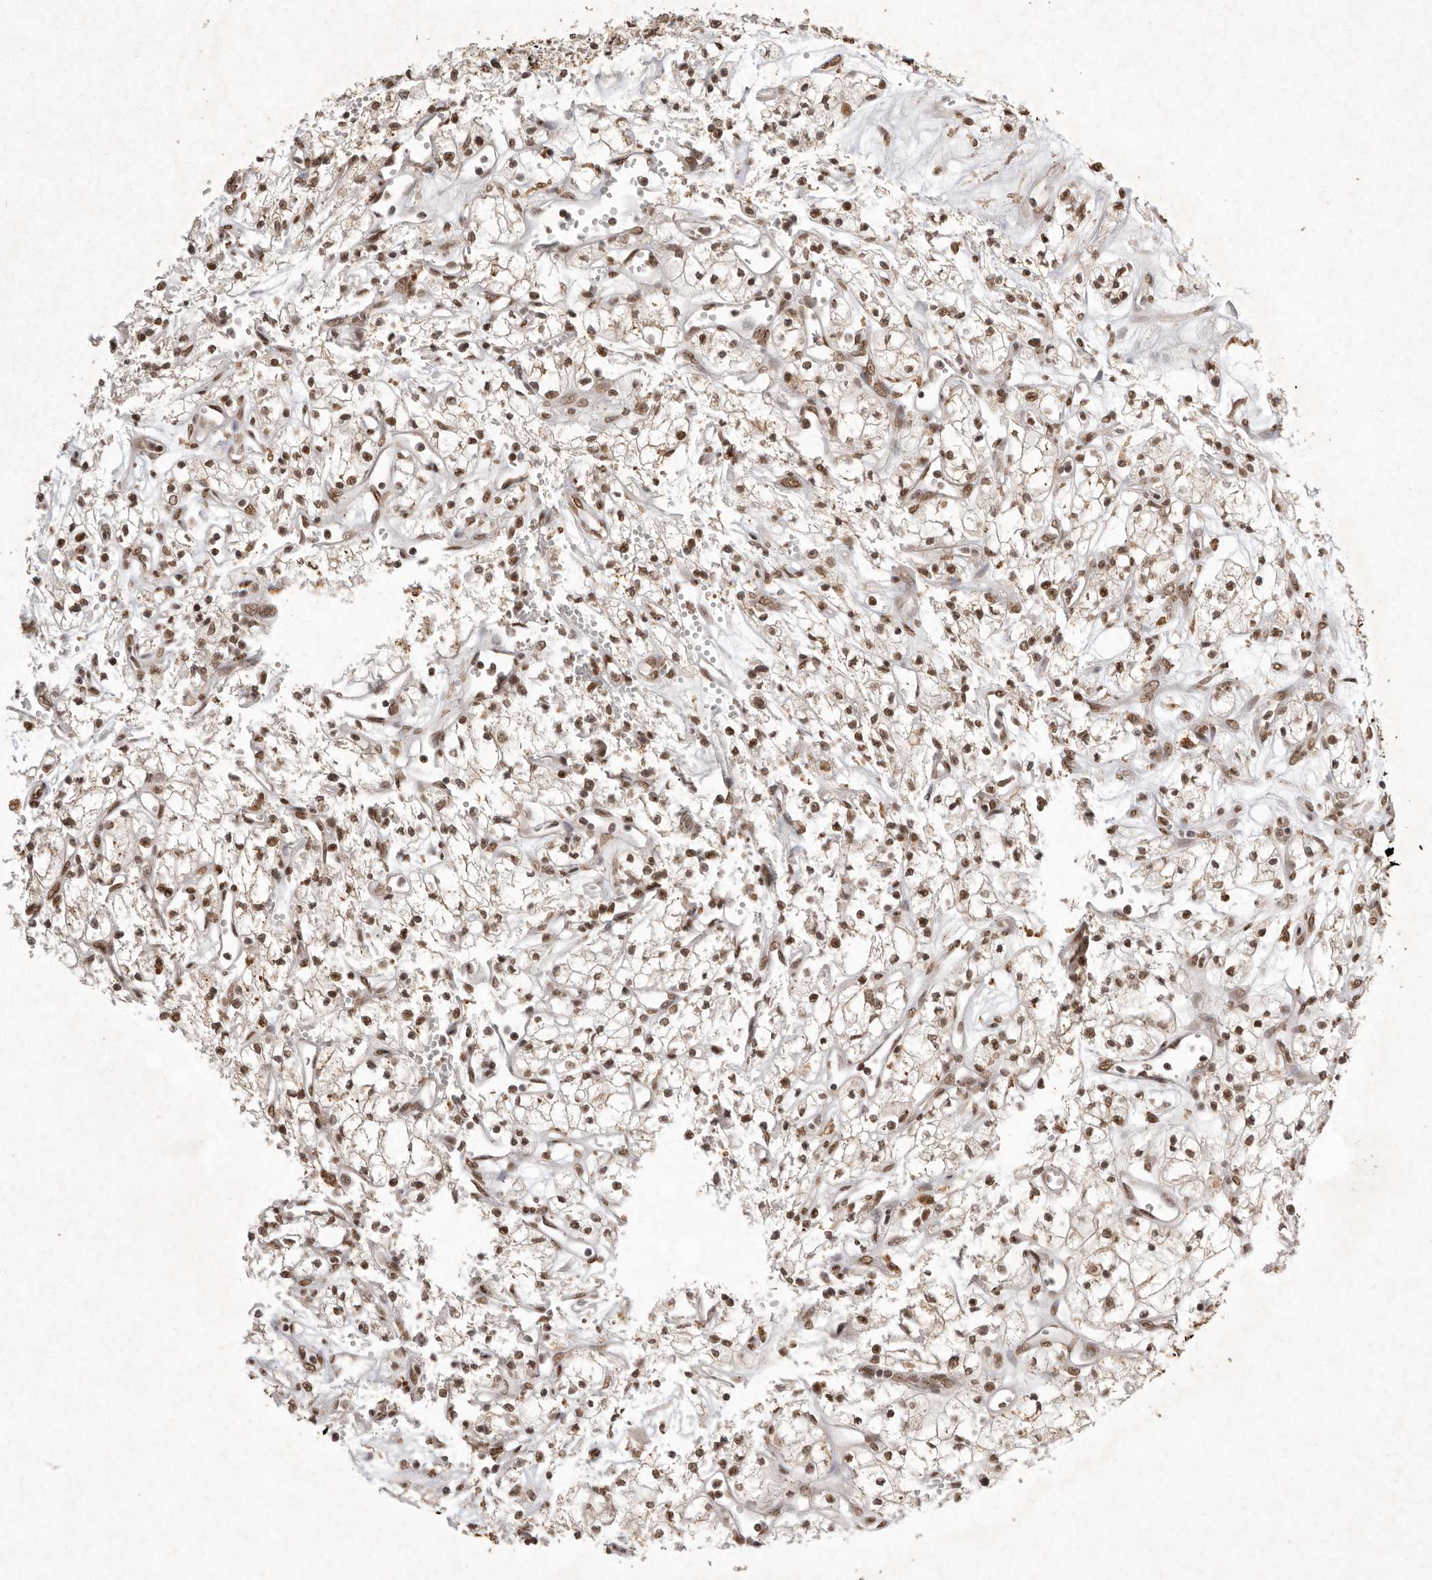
{"staining": {"intensity": "moderate", "quantity": ">75%", "location": "nuclear"}, "tissue": "renal cancer", "cell_type": "Tumor cells", "image_type": "cancer", "snomed": [{"axis": "morphology", "description": "Adenocarcinoma, NOS"}, {"axis": "topography", "description": "Kidney"}], "caption": "IHC (DAB) staining of renal cancer (adenocarcinoma) reveals moderate nuclear protein positivity in about >75% of tumor cells. Nuclei are stained in blue.", "gene": "NKX3-2", "patient": {"sex": "male", "age": 59}}